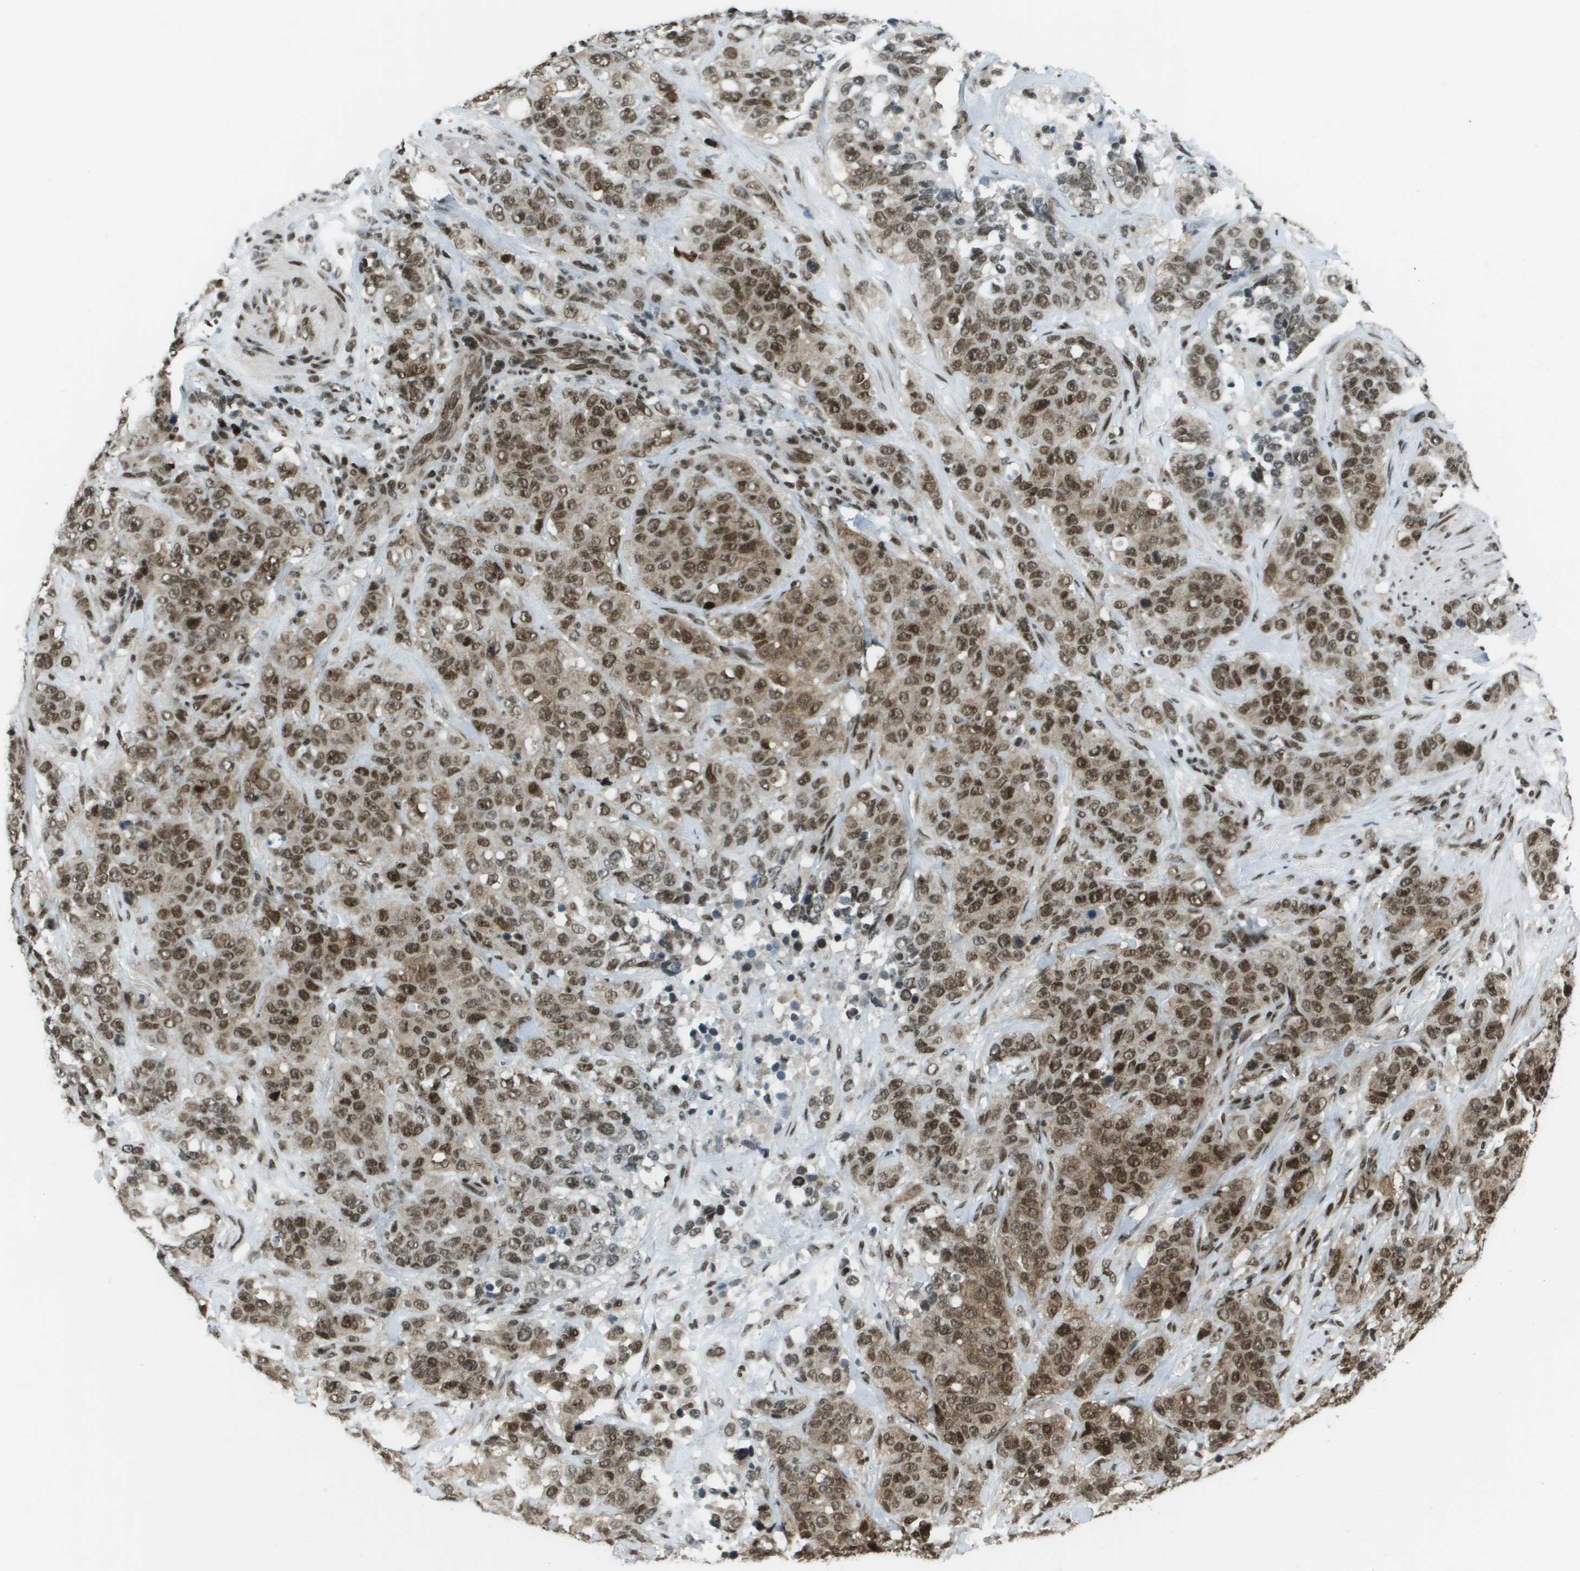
{"staining": {"intensity": "moderate", "quantity": ">75%", "location": "cytoplasmic/membranous,nuclear"}, "tissue": "stomach cancer", "cell_type": "Tumor cells", "image_type": "cancer", "snomed": [{"axis": "morphology", "description": "Adenocarcinoma, NOS"}, {"axis": "topography", "description": "Stomach"}], "caption": "Immunohistochemical staining of human stomach adenocarcinoma reveals medium levels of moderate cytoplasmic/membranous and nuclear positivity in approximately >75% of tumor cells.", "gene": "IRF7", "patient": {"sex": "male", "age": 48}}